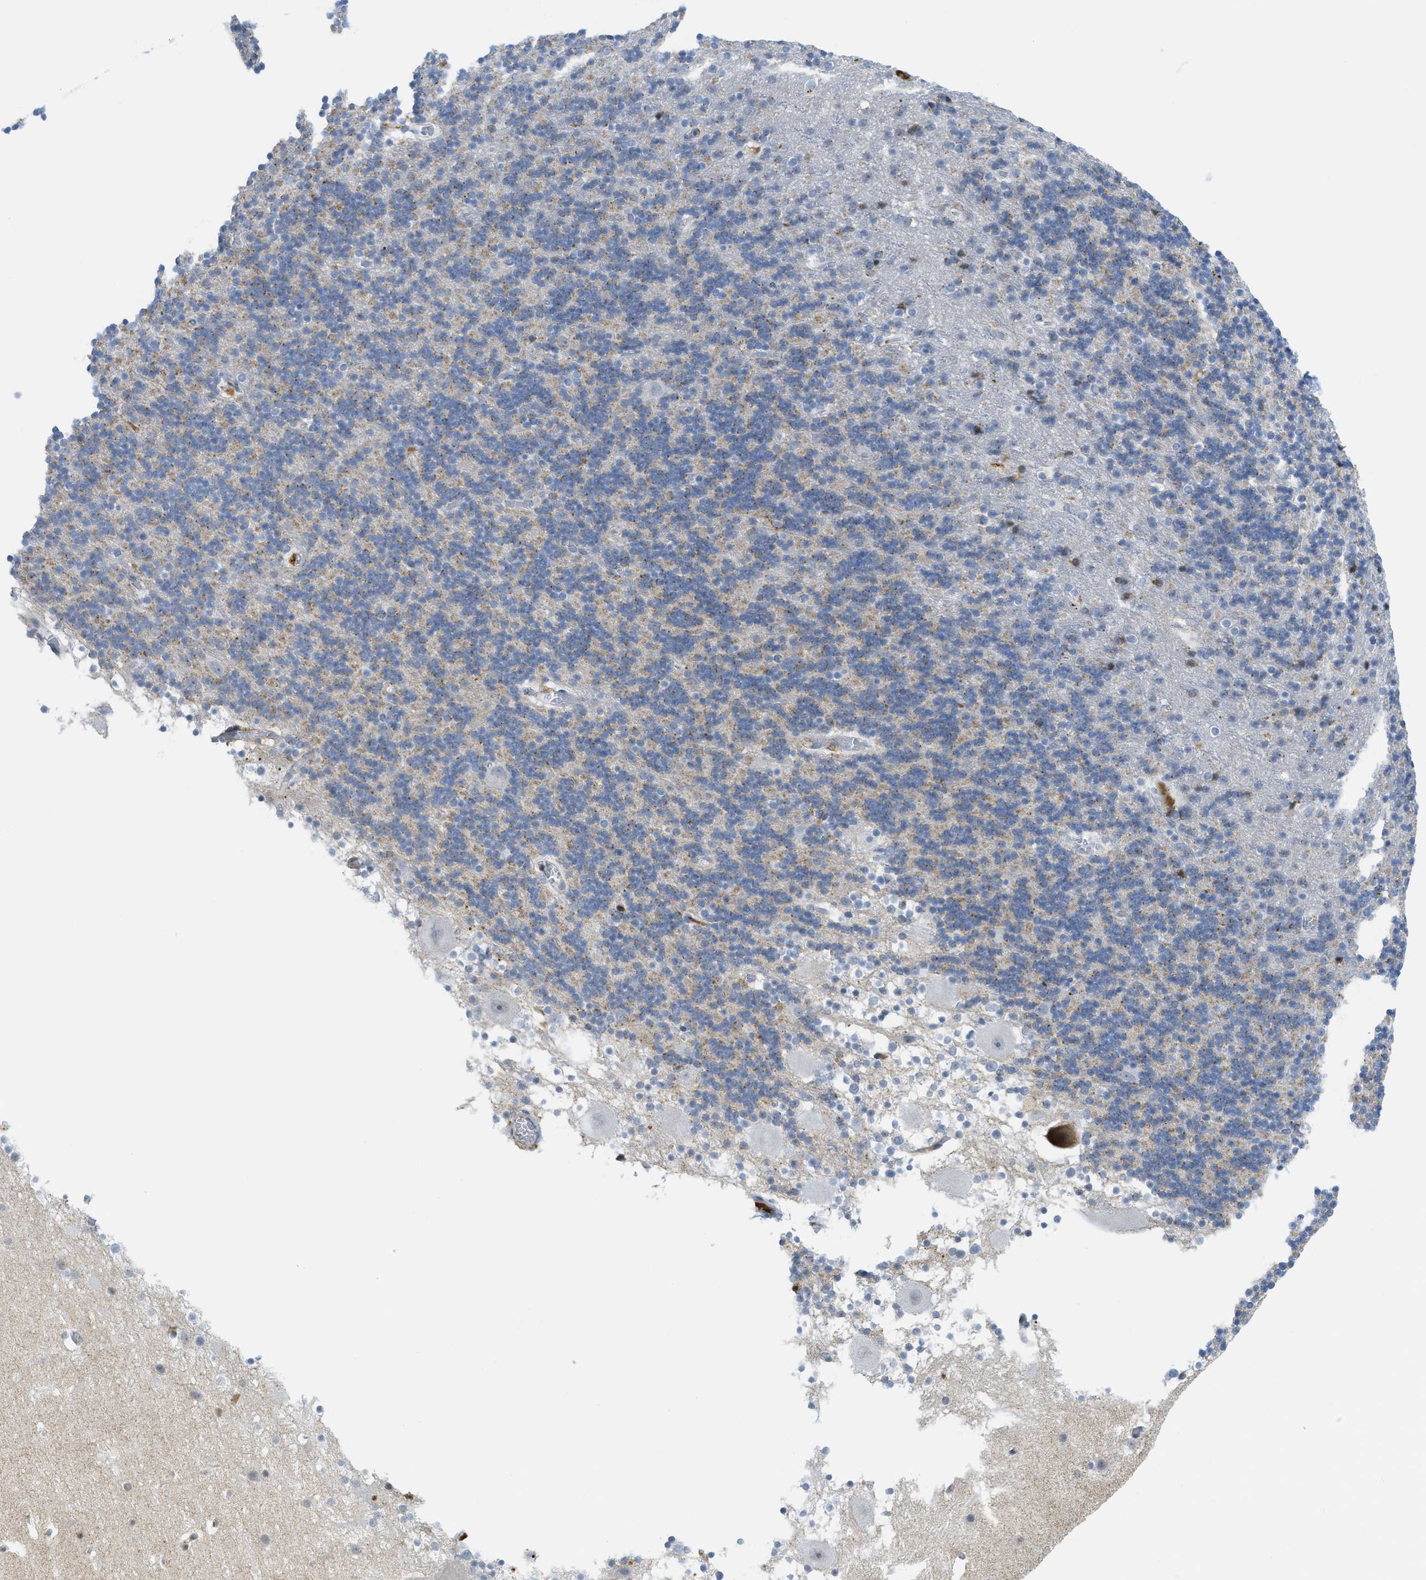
{"staining": {"intensity": "weak", "quantity": "25%-75%", "location": "cytoplasmic/membranous"}, "tissue": "cerebellum", "cell_type": "Cells in granular layer", "image_type": "normal", "snomed": [{"axis": "morphology", "description": "Normal tissue, NOS"}, {"axis": "topography", "description": "Cerebellum"}], "caption": "The micrograph exhibits immunohistochemical staining of unremarkable cerebellum. There is weak cytoplasmic/membranous staining is appreciated in about 25%-75% of cells in granular layer.", "gene": "WDR4", "patient": {"sex": "male", "age": 45}}